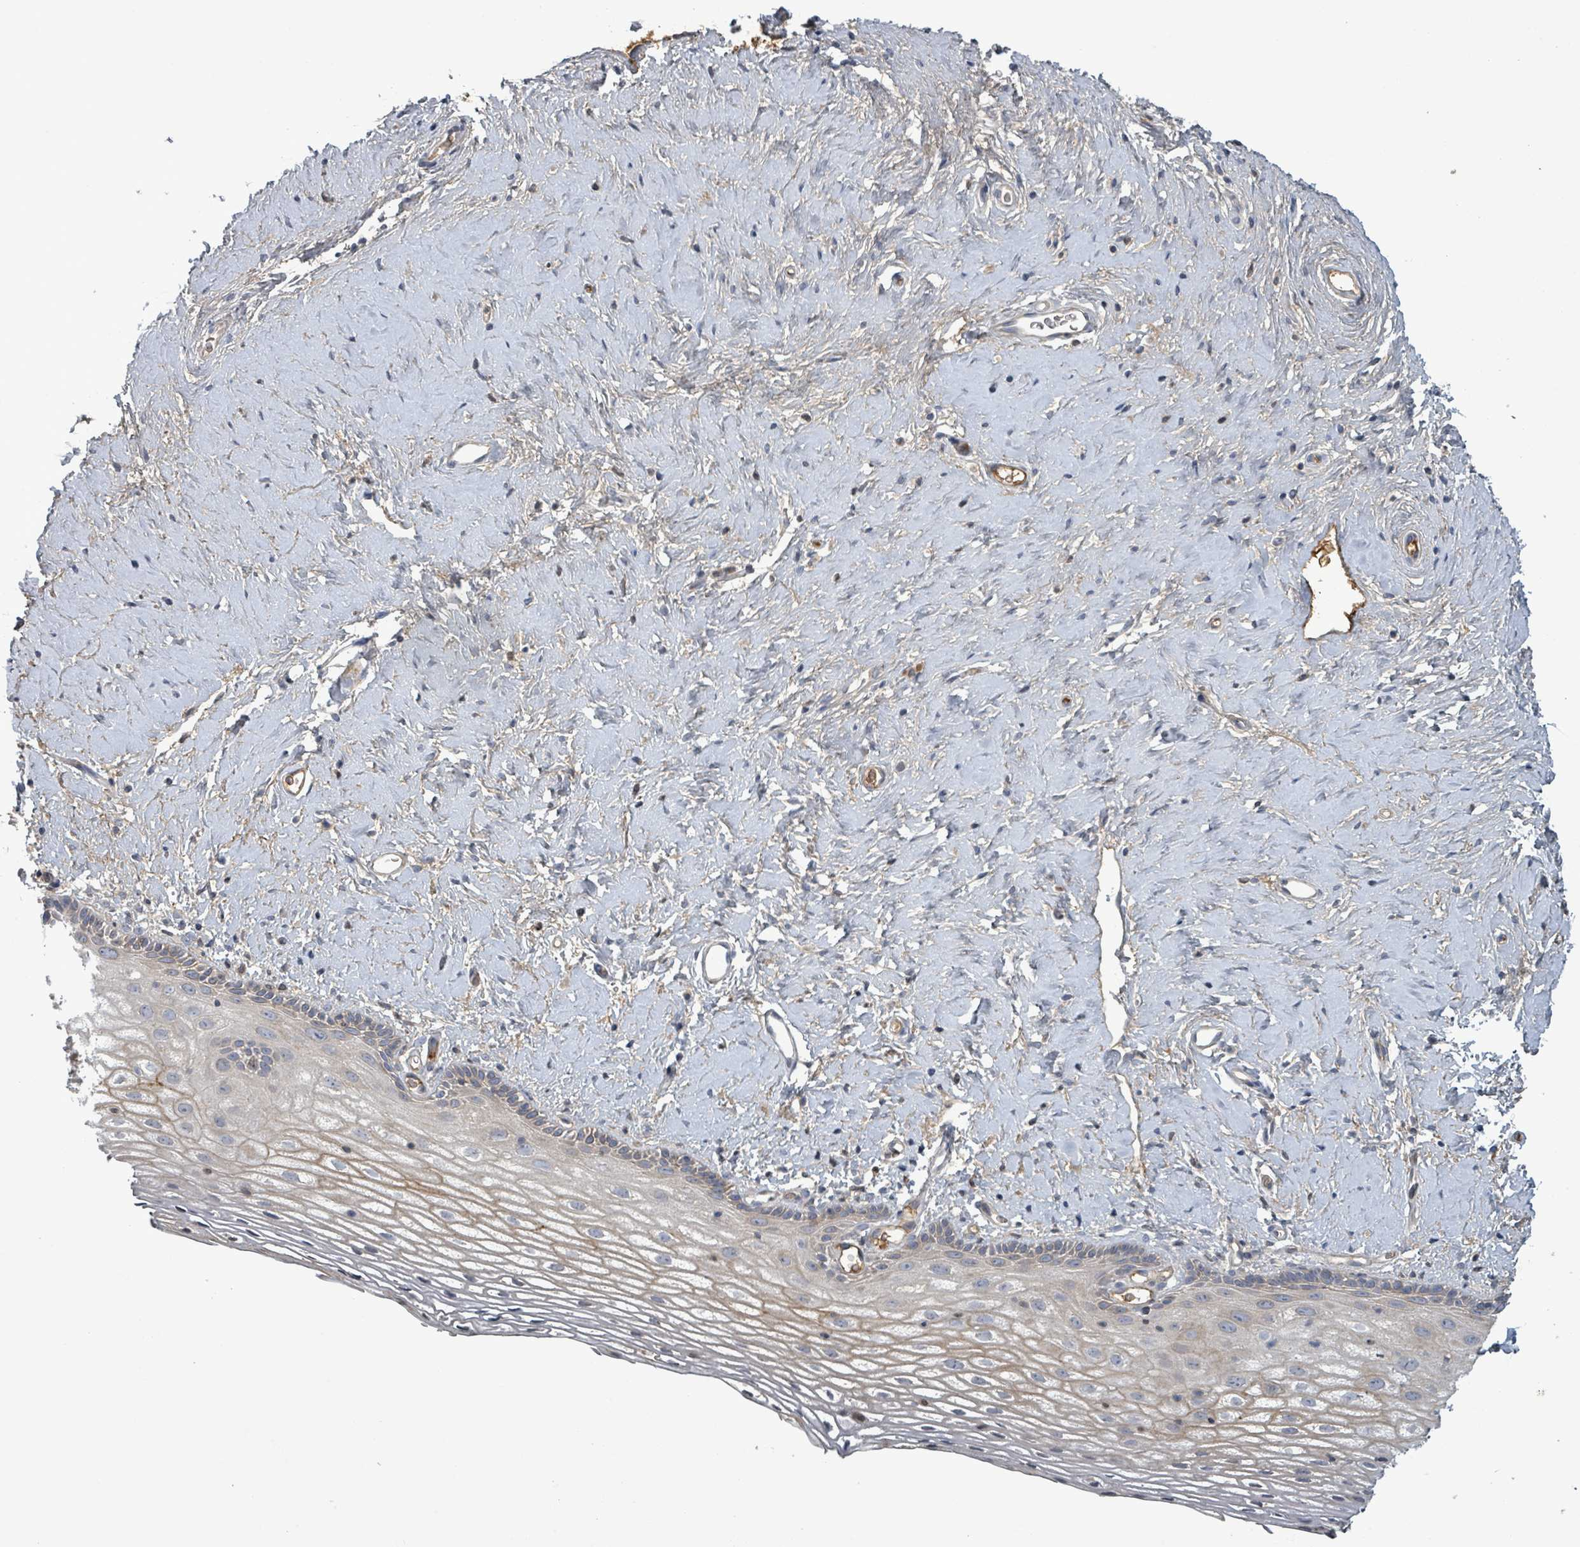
{"staining": {"intensity": "negative", "quantity": "none", "location": "none"}, "tissue": "vagina", "cell_type": "Squamous epithelial cells", "image_type": "normal", "snomed": [{"axis": "morphology", "description": "Normal tissue, NOS"}, {"axis": "morphology", "description": "Adenocarcinoma, NOS"}, {"axis": "topography", "description": "Rectum"}, {"axis": "topography", "description": "Vagina"}], "caption": "Immunohistochemistry of normal vagina demonstrates no expression in squamous epithelial cells. The staining was performed using DAB (3,3'-diaminobenzidine) to visualize the protein expression in brown, while the nuclei were stained in blue with hematoxylin (Magnification: 20x).", "gene": "GRM8", "patient": {"sex": "female", "age": 71}}